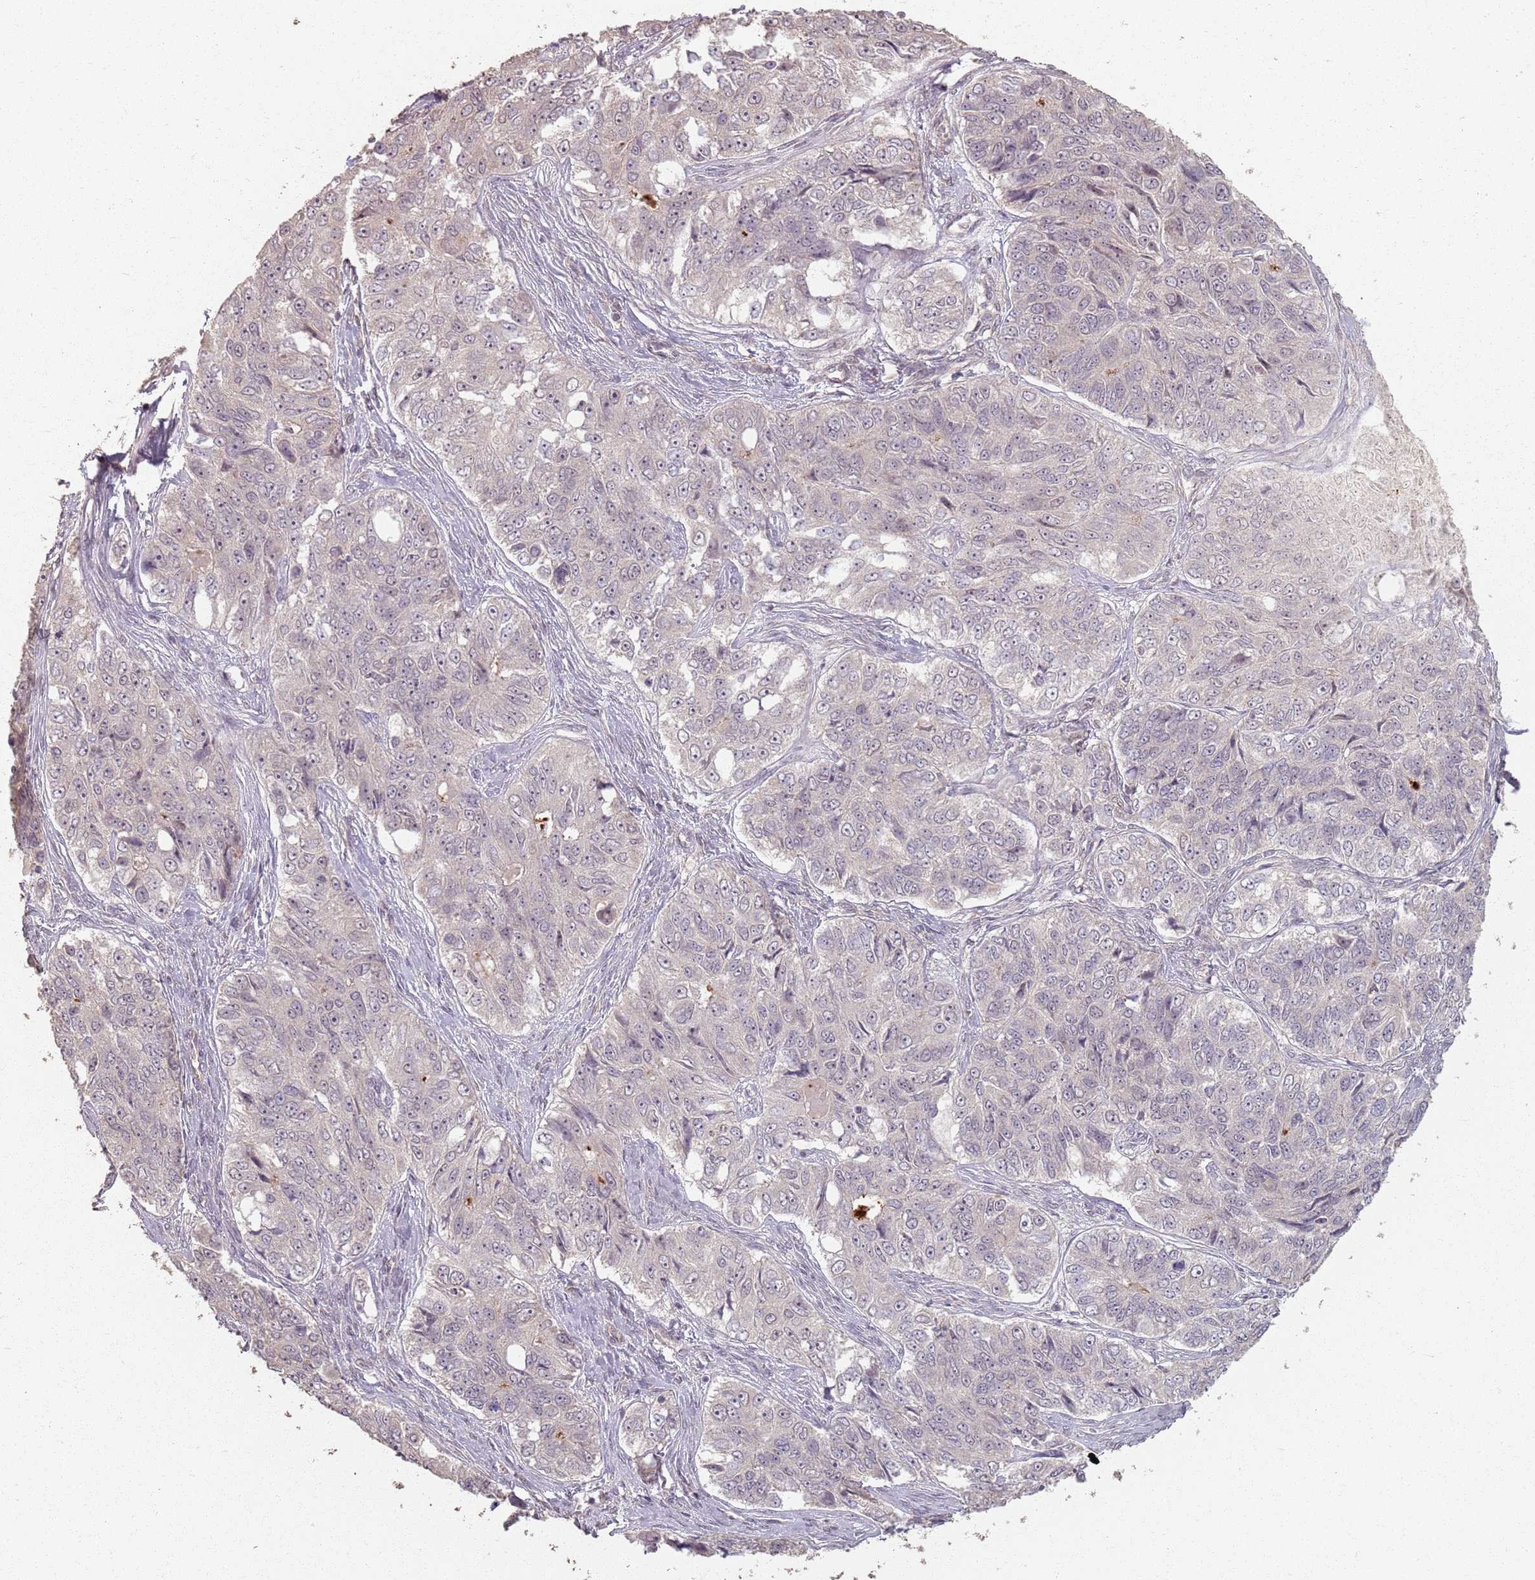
{"staining": {"intensity": "negative", "quantity": "none", "location": "none"}, "tissue": "ovarian cancer", "cell_type": "Tumor cells", "image_type": "cancer", "snomed": [{"axis": "morphology", "description": "Carcinoma, endometroid"}, {"axis": "topography", "description": "Ovary"}], "caption": "IHC of ovarian cancer demonstrates no expression in tumor cells.", "gene": "CCDC168", "patient": {"sex": "female", "age": 51}}